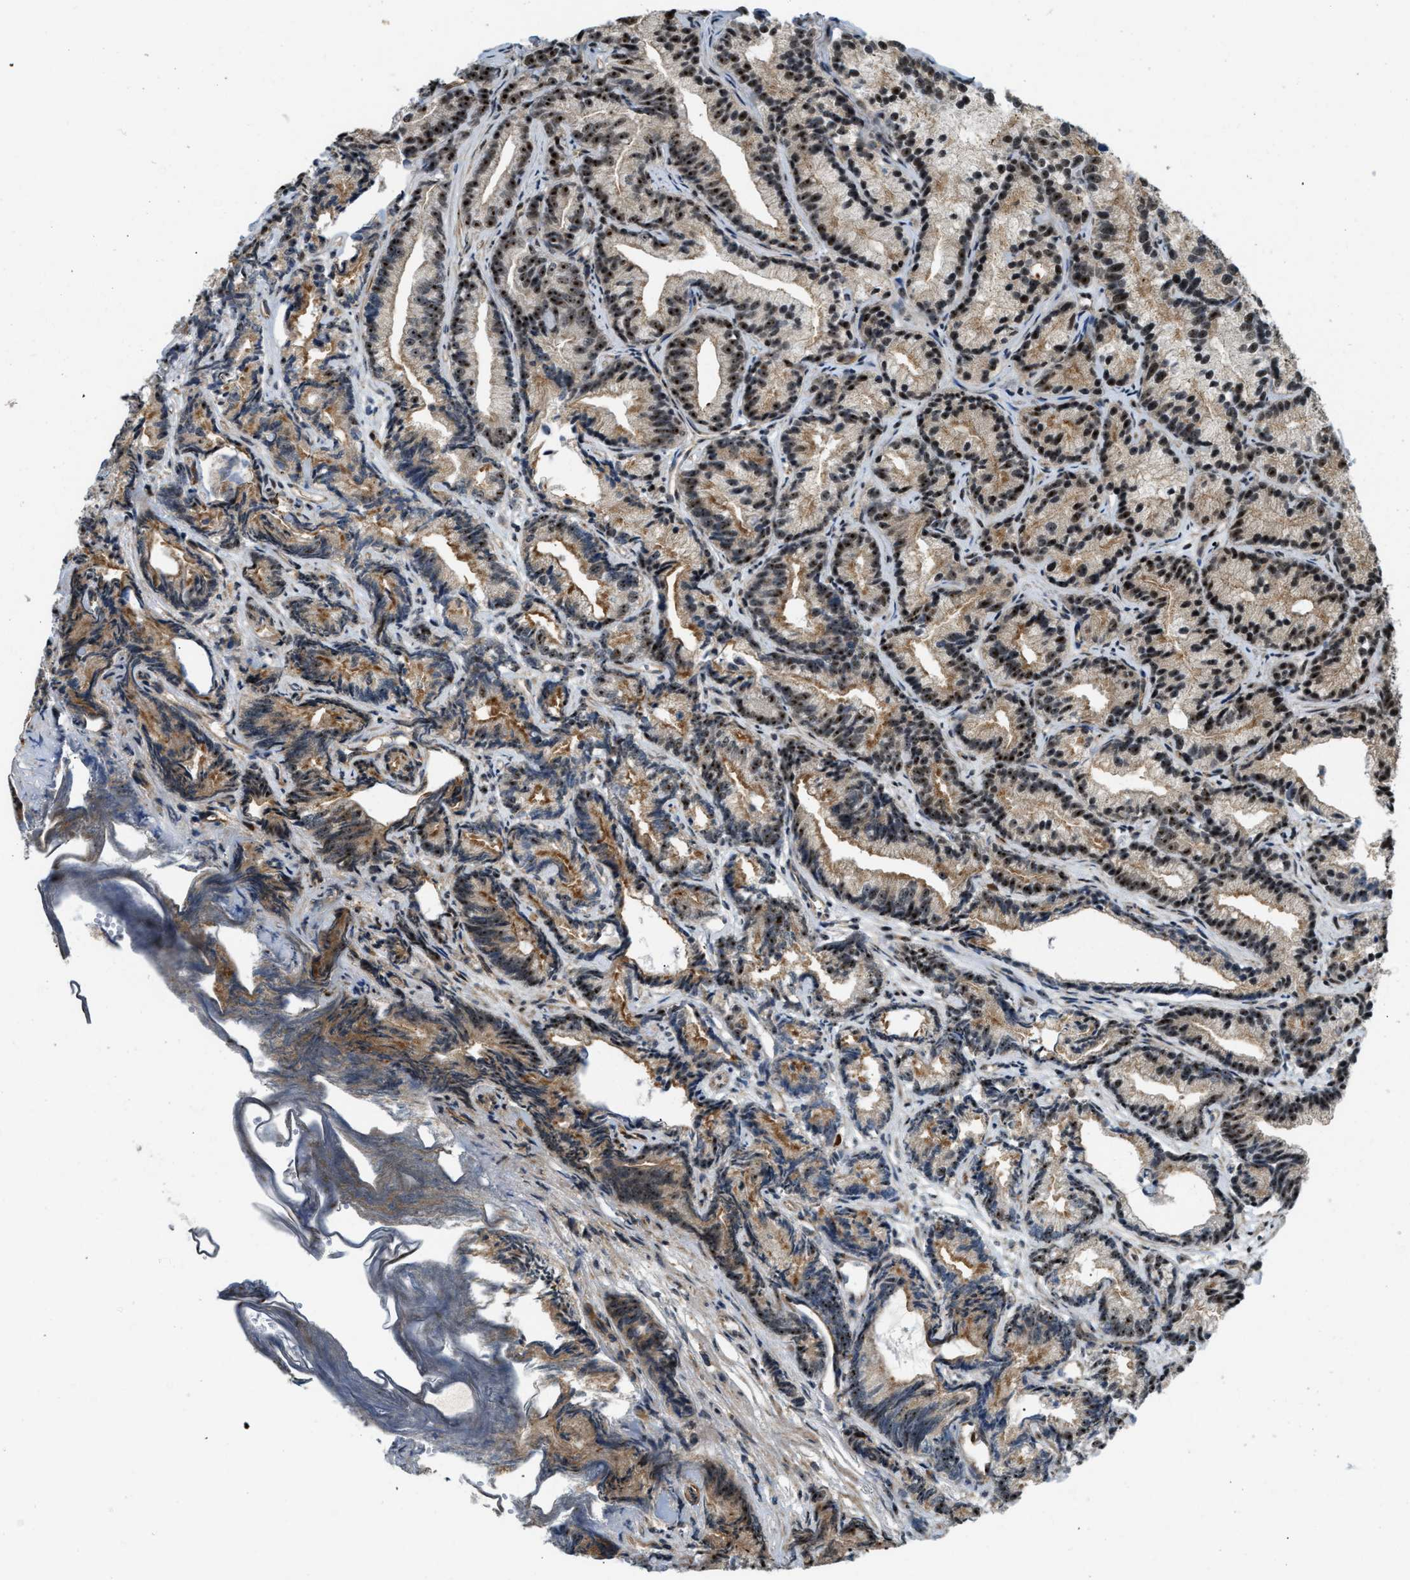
{"staining": {"intensity": "moderate", "quantity": ">75%", "location": "cytoplasmic/membranous,nuclear"}, "tissue": "prostate cancer", "cell_type": "Tumor cells", "image_type": "cancer", "snomed": [{"axis": "morphology", "description": "Adenocarcinoma, Low grade"}, {"axis": "topography", "description": "Prostate"}], "caption": "Immunohistochemical staining of prostate cancer (low-grade adenocarcinoma) reveals medium levels of moderate cytoplasmic/membranous and nuclear expression in about >75% of tumor cells. The staining was performed using DAB, with brown indicating positive protein expression. Nuclei are stained blue with hematoxylin.", "gene": "E2F1", "patient": {"sex": "male", "age": 89}}